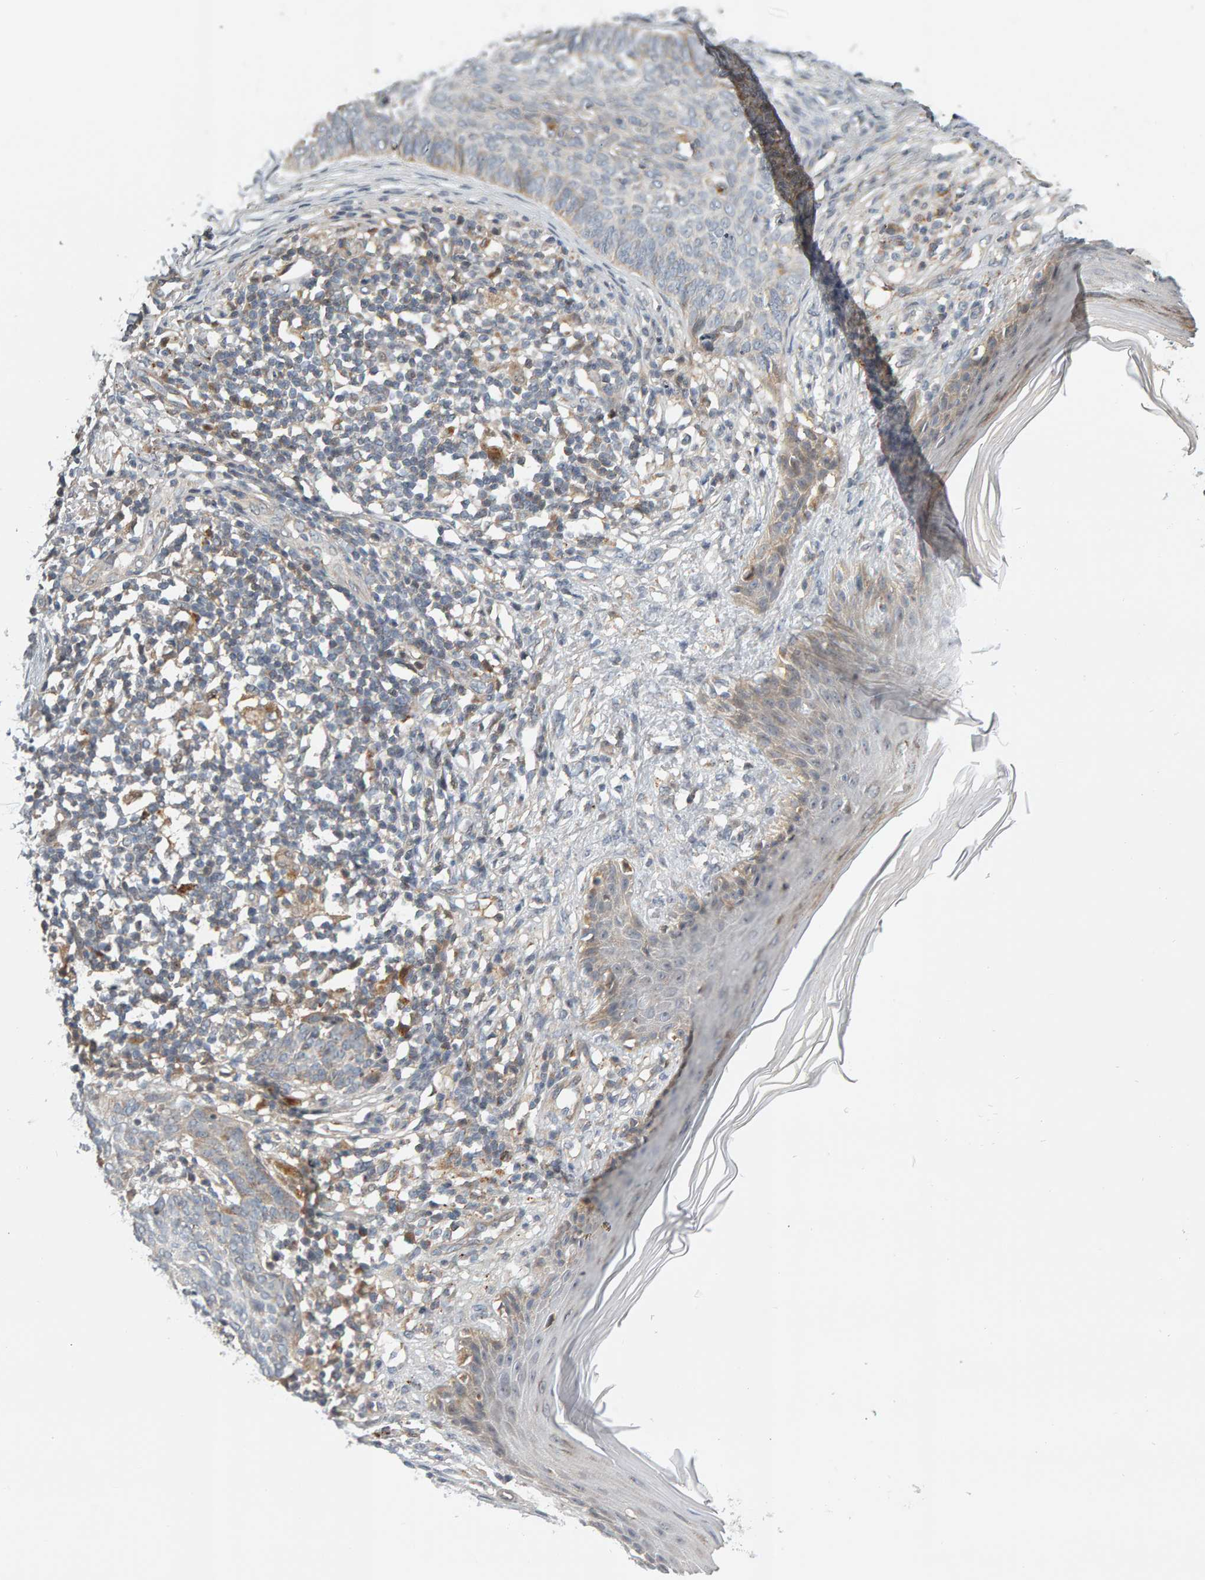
{"staining": {"intensity": "moderate", "quantity": "<25%", "location": "cytoplasmic/membranous"}, "tissue": "skin cancer", "cell_type": "Tumor cells", "image_type": "cancer", "snomed": [{"axis": "morphology", "description": "Normal tissue, NOS"}, {"axis": "morphology", "description": "Basal cell carcinoma"}, {"axis": "topography", "description": "Skin"}], "caption": "Protein analysis of basal cell carcinoma (skin) tissue exhibits moderate cytoplasmic/membranous positivity in approximately <25% of tumor cells.", "gene": "ZNF160", "patient": {"sex": "male", "age": 50}}